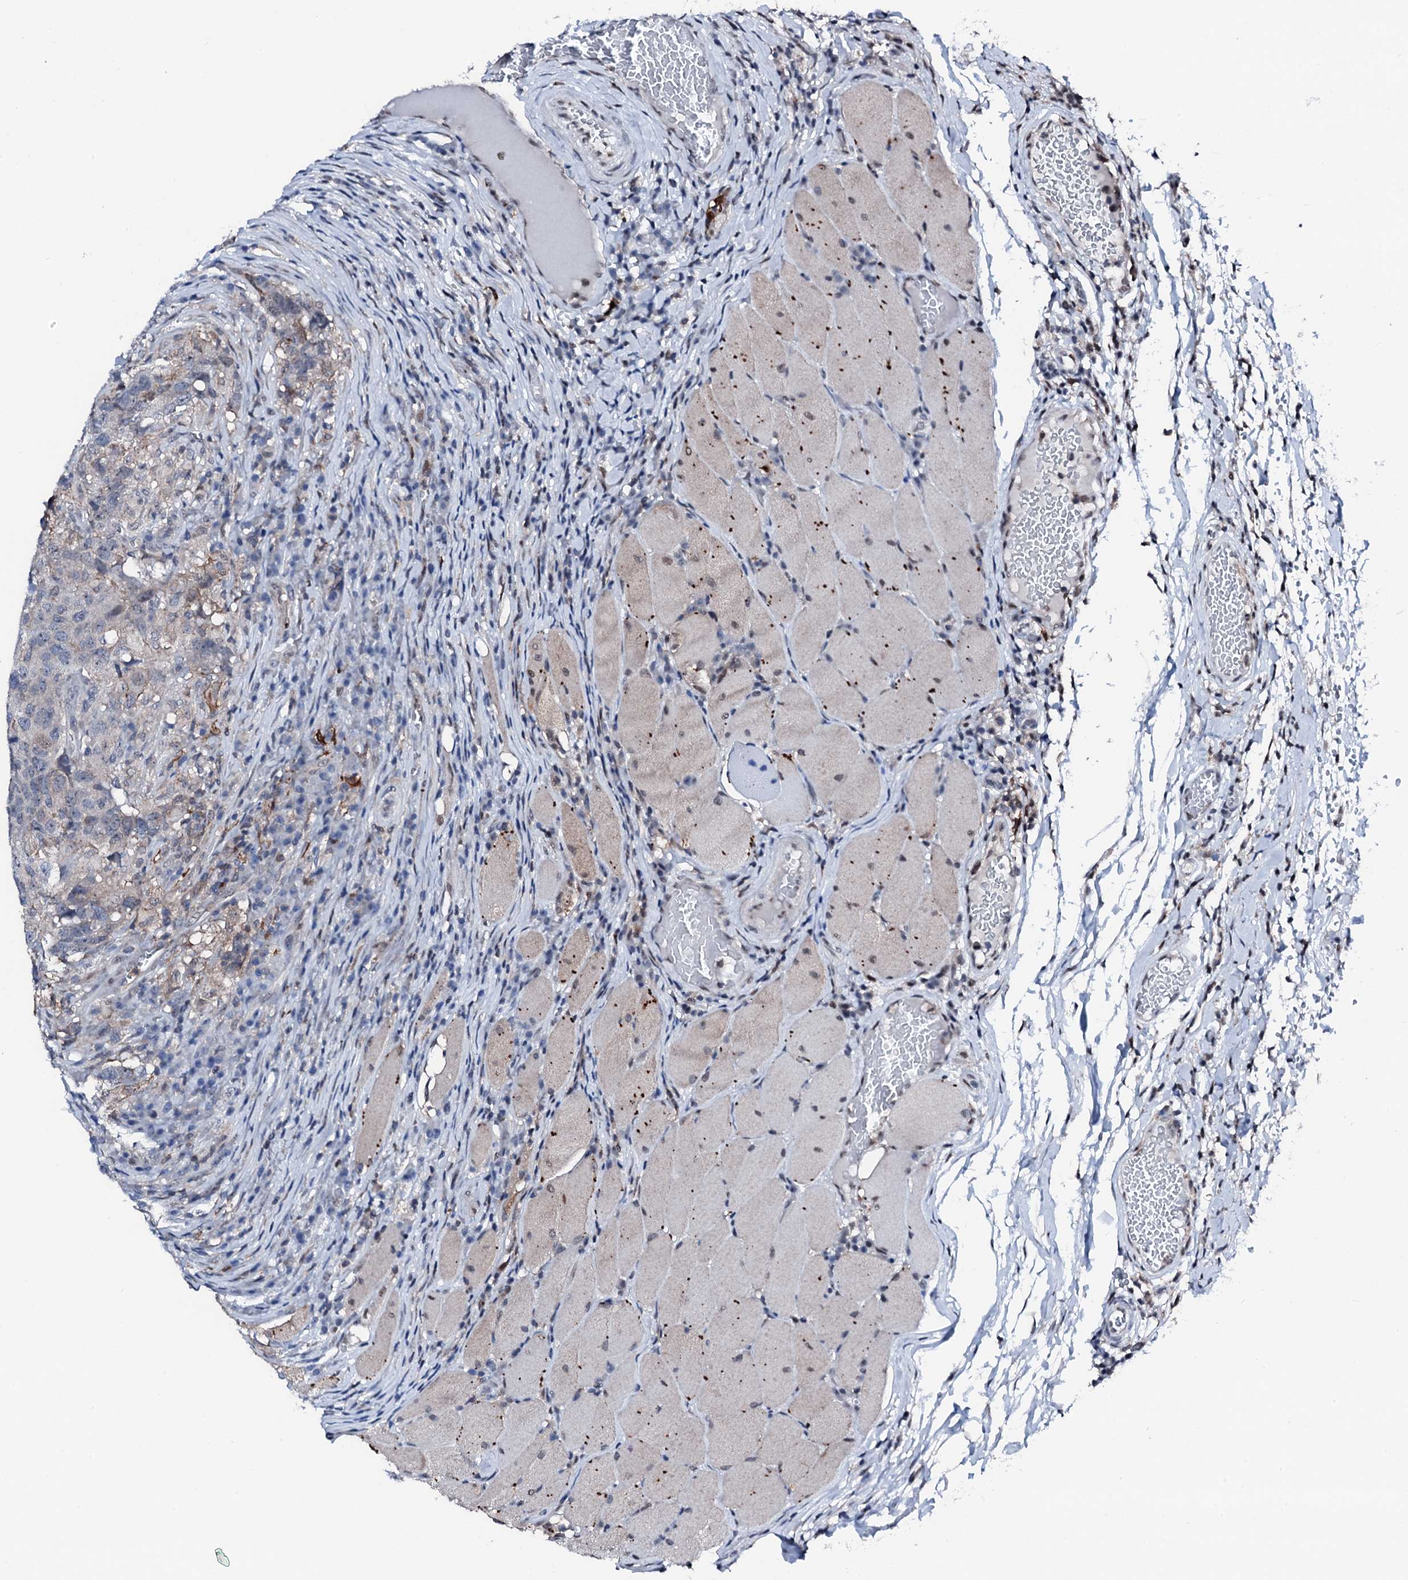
{"staining": {"intensity": "negative", "quantity": "none", "location": "none"}, "tissue": "head and neck cancer", "cell_type": "Tumor cells", "image_type": "cancer", "snomed": [{"axis": "morphology", "description": "Squamous cell carcinoma, NOS"}, {"axis": "topography", "description": "Head-Neck"}], "caption": "Immunohistochemistry (IHC) micrograph of neoplastic tissue: human head and neck cancer (squamous cell carcinoma) stained with DAB exhibits no significant protein expression in tumor cells. (Brightfield microscopy of DAB immunohistochemistry at high magnification).", "gene": "TRAFD1", "patient": {"sex": "male", "age": 66}}